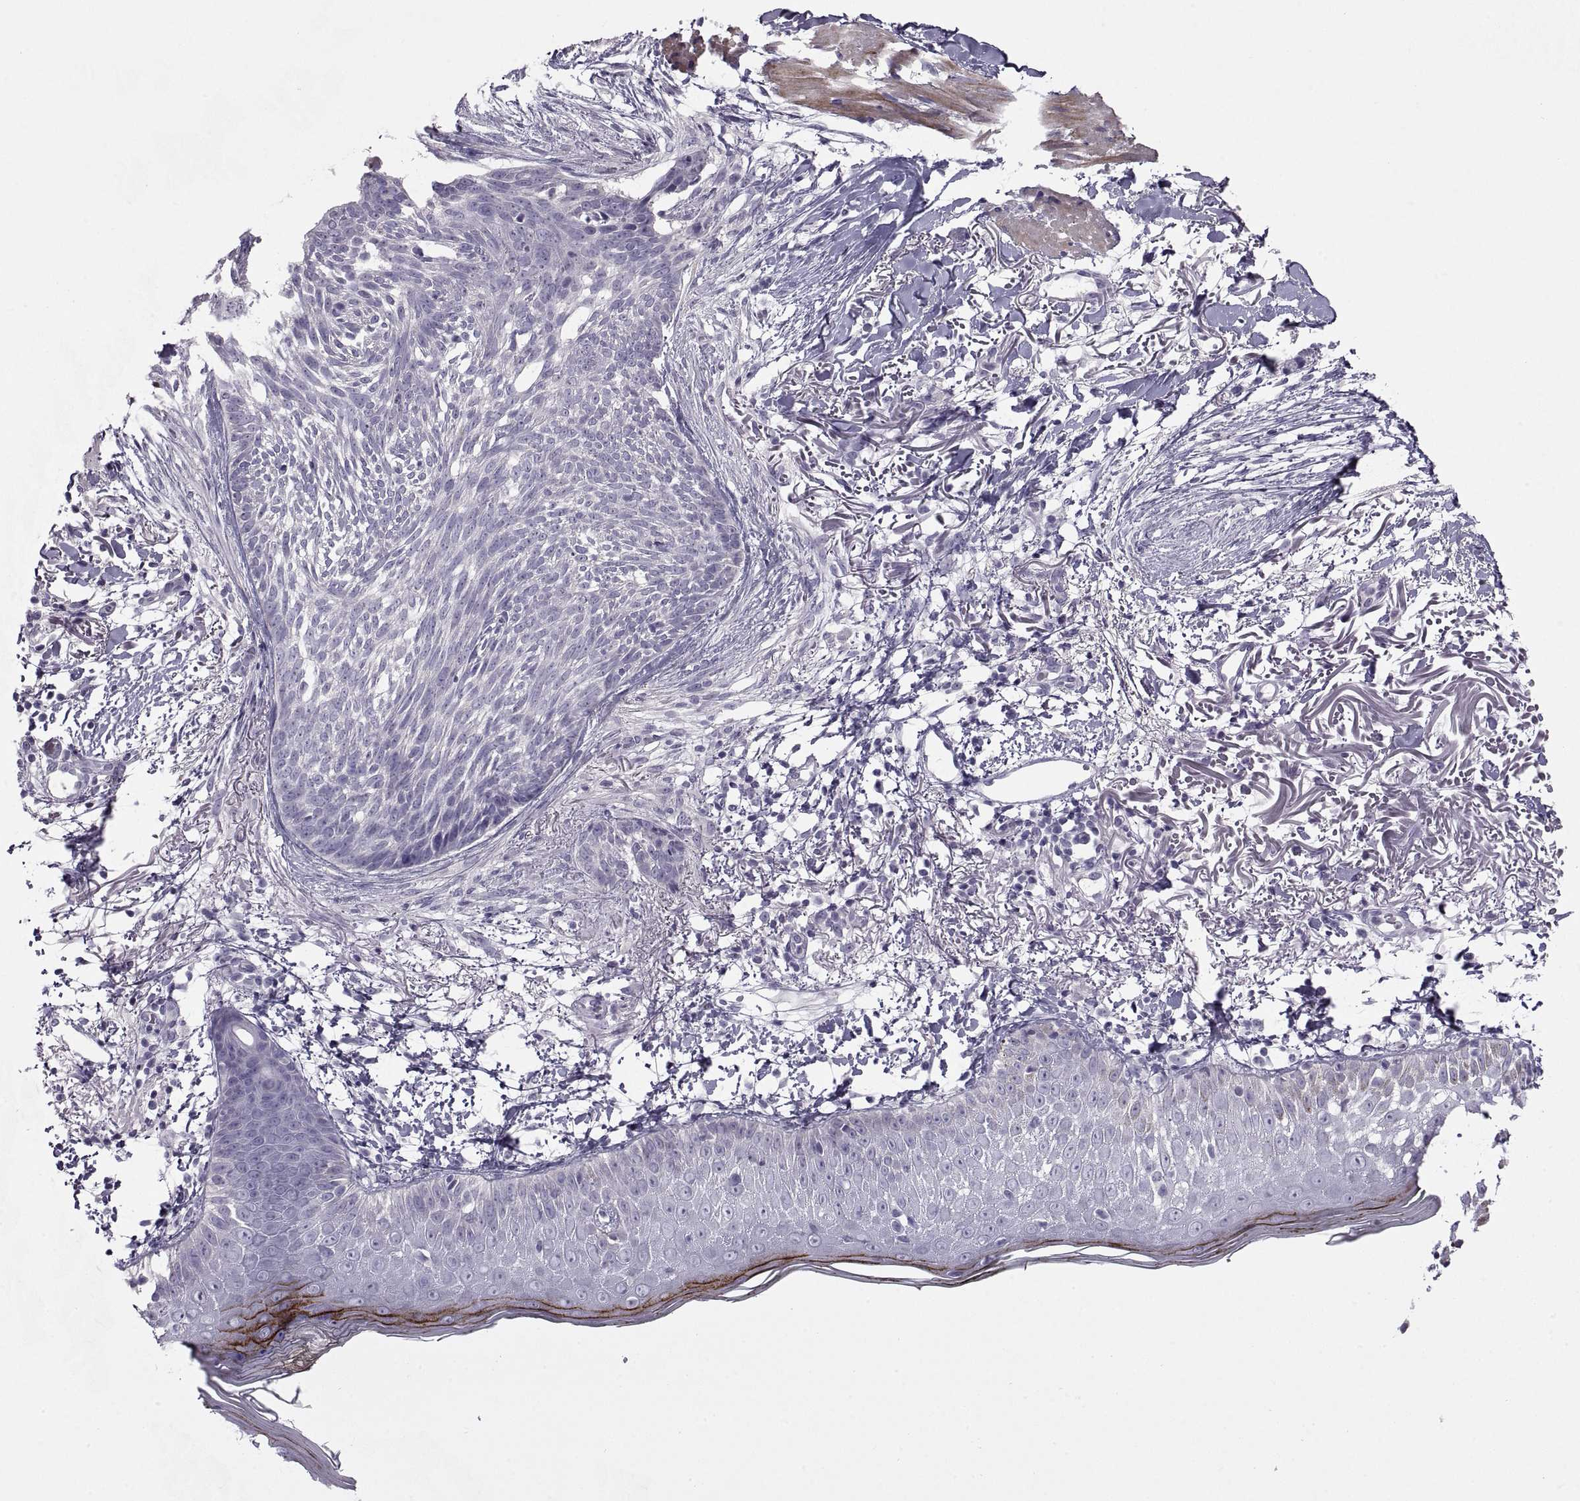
{"staining": {"intensity": "negative", "quantity": "none", "location": "none"}, "tissue": "skin cancer", "cell_type": "Tumor cells", "image_type": "cancer", "snomed": [{"axis": "morphology", "description": "Normal tissue, NOS"}, {"axis": "morphology", "description": "Basal cell carcinoma"}, {"axis": "topography", "description": "Skin"}], "caption": "DAB immunohistochemical staining of basal cell carcinoma (skin) shows no significant staining in tumor cells. Nuclei are stained in blue.", "gene": "BSPH1", "patient": {"sex": "male", "age": 84}}